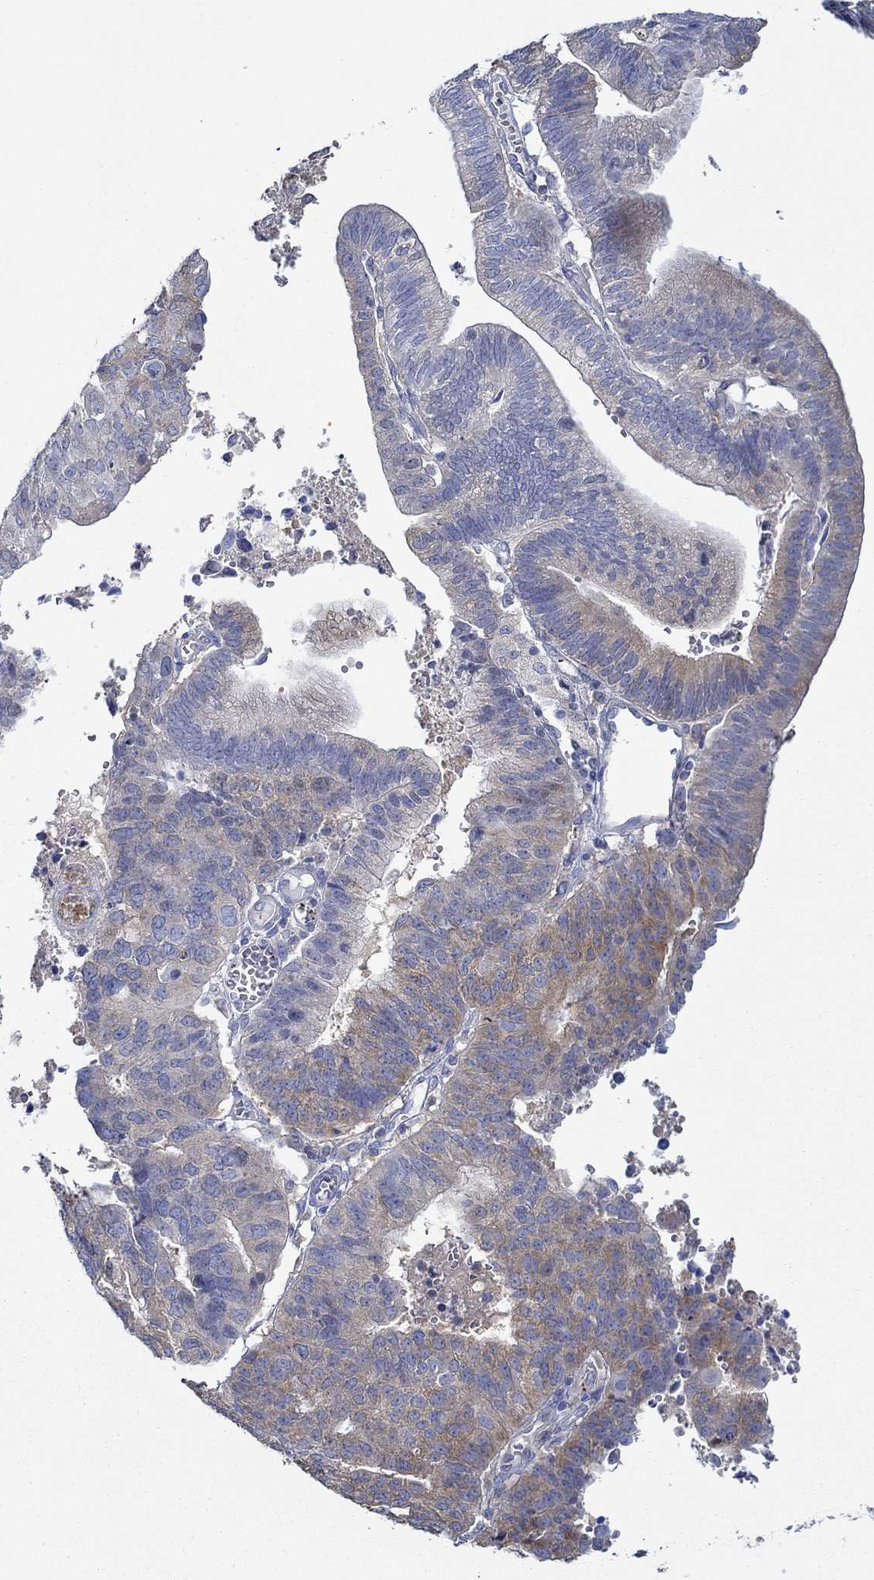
{"staining": {"intensity": "moderate", "quantity": "<25%", "location": "cytoplasmic/membranous"}, "tissue": "endometrial cancer", "cell_type": "Tumor cells", "image_type": "cancer", "snomed": [{"axis": "morphology", "description": "Adenocarcinoma, NOS"}, {"axis": "topography", "description": "Endometrium"}], "caption": "Tumor cells reveal moderate cytoplasmic/membranous staining in about <25% of cells in endometrial adenocarcinoma.", "gene": "SLC27A3", "patient": {"sex": "female", "age": 82}}